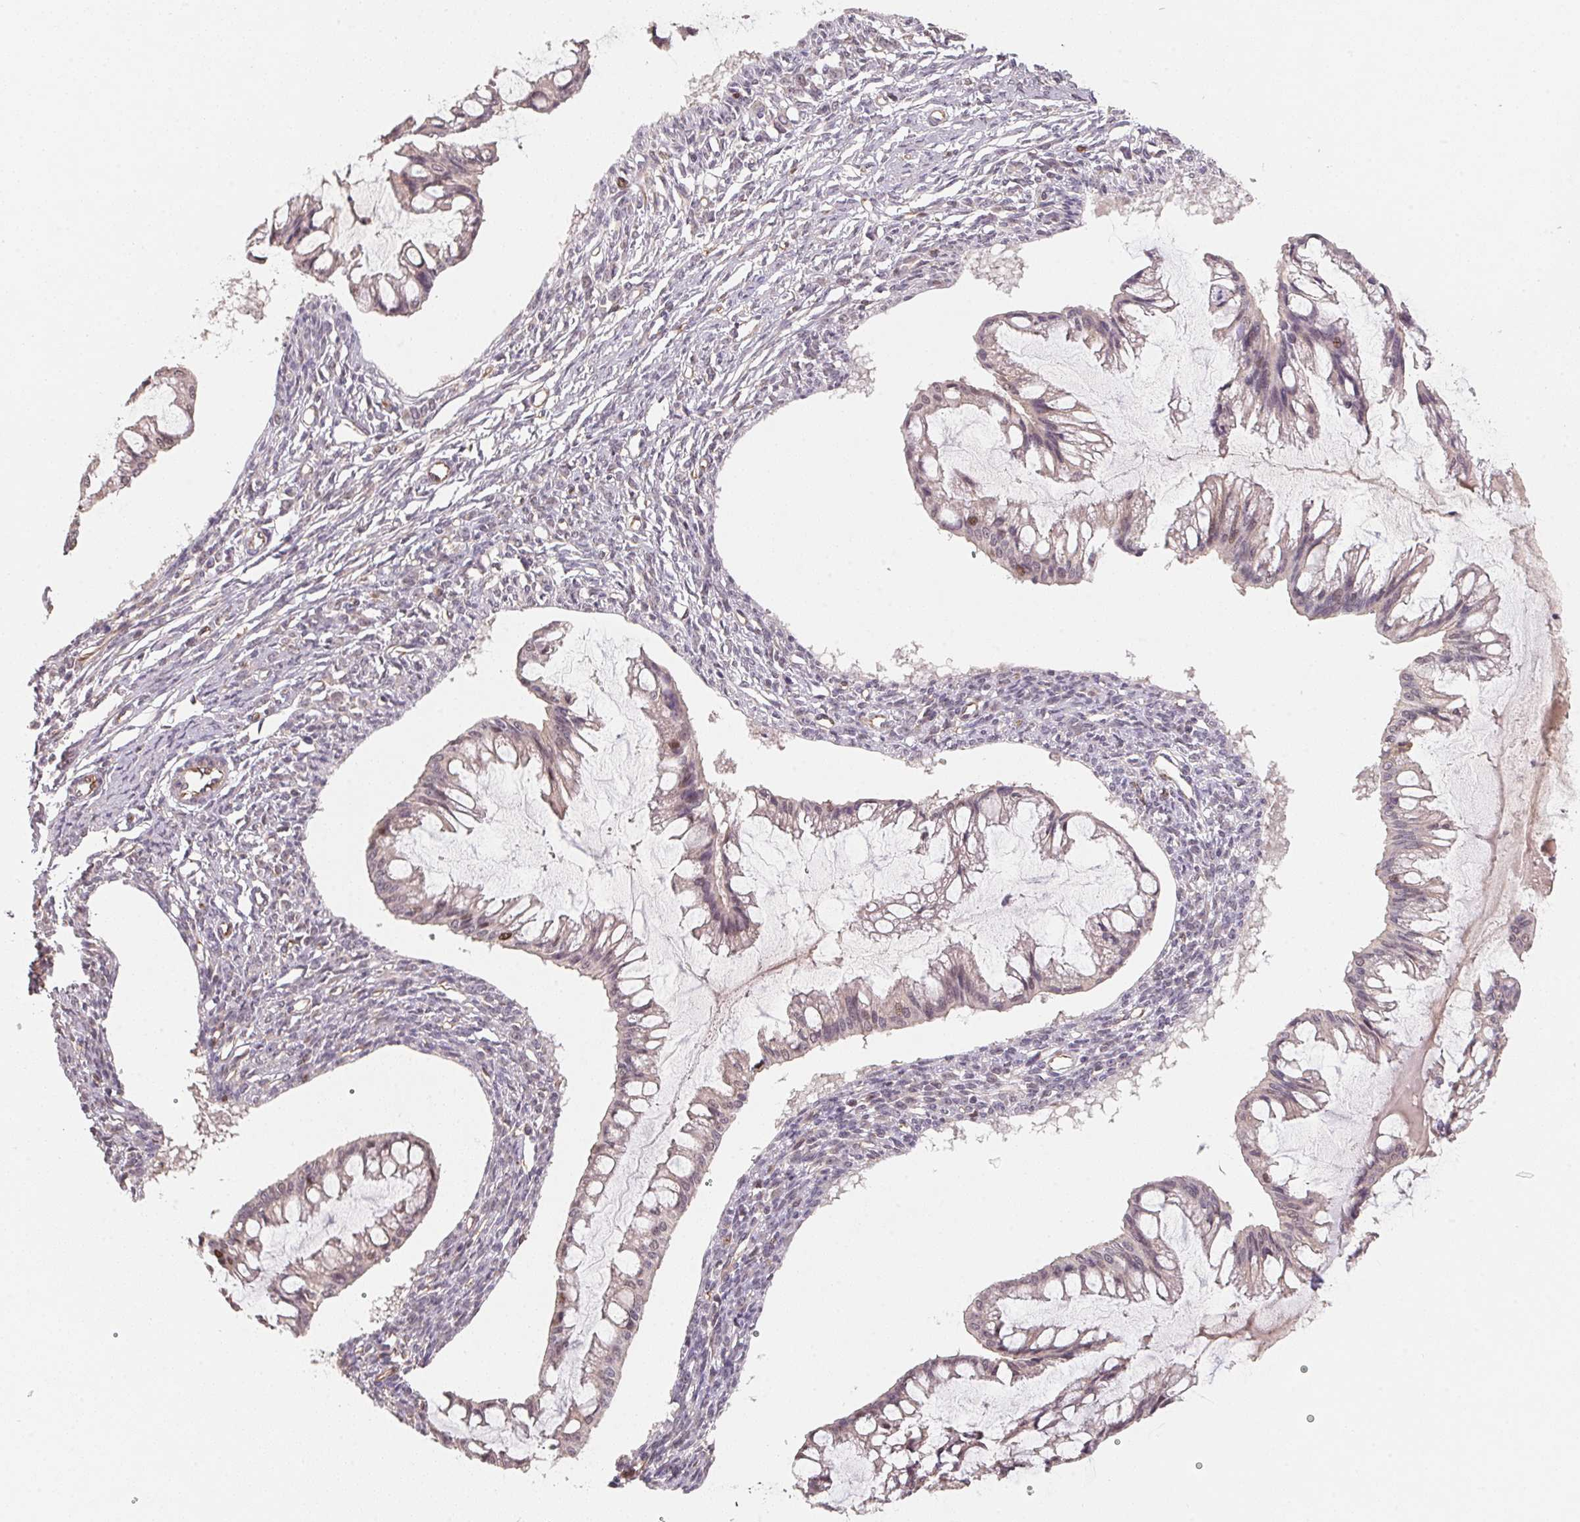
{"staining": {"intensity": "weak", "quantity": "<25%", "location": "cytoplasmic/membranous,nuclear"}, "tissue": "ovarian cancer", "cell_type": "Tumor cells", "image_type": "cancer", "snomed": [{"axis": "morphology", "description": "Cystadenocarcinoma, mucinous, NOS"}, {"axis": "topography", "description": "Ovary"}], "caption": "Immunohistochemical staining of human ovarian mucinous cystadenocarcinoma shows no significant staining in tumor cells.", "gene": "KIFC1", "patient": {"sex": "female", "age": 73}}